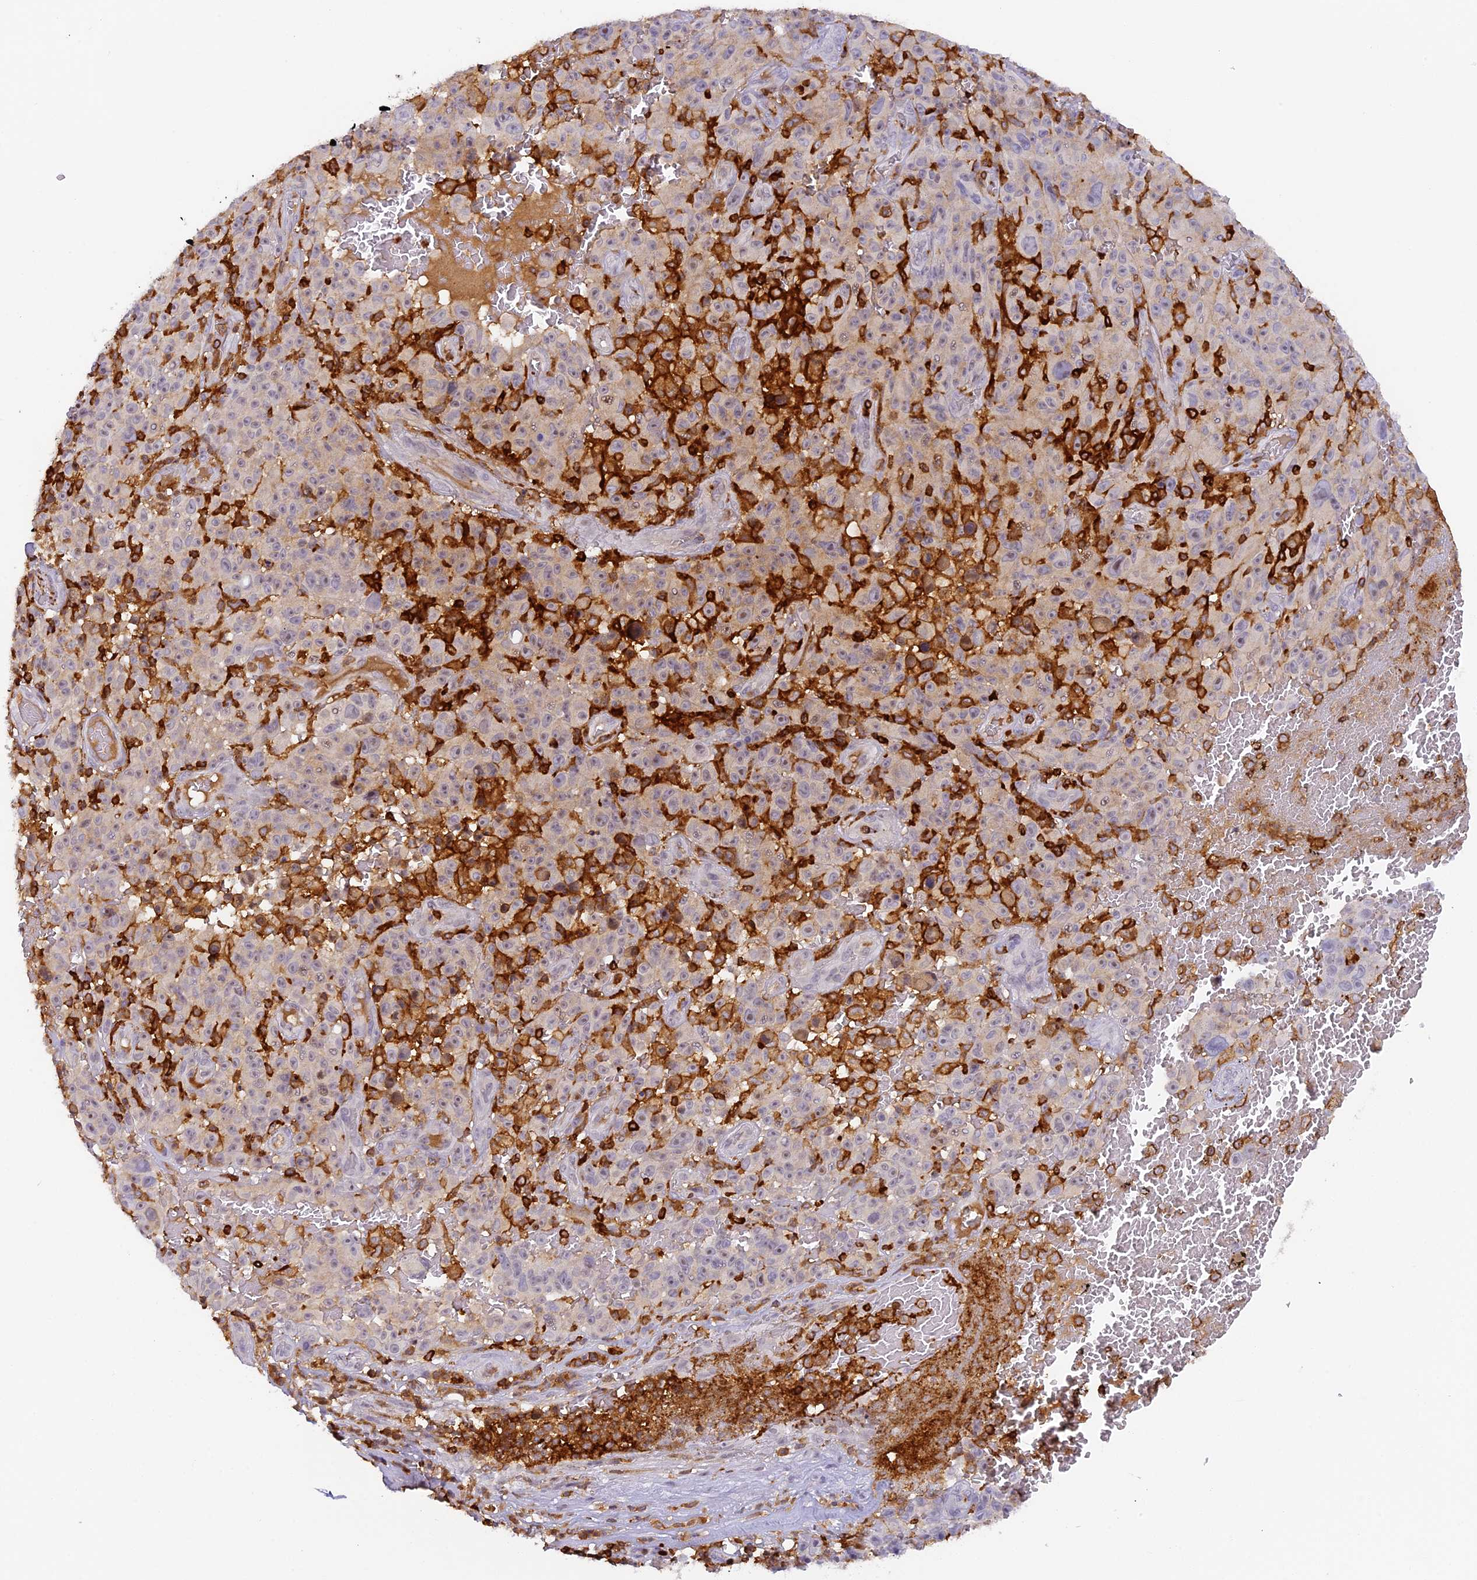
{"staining": {"intensity": "negative", "quantity": "none", "location": "none"}, "tissue": "melanoma", "cell_type": "Tumor cells", "image_type": "cancer", "snomed": [{"axis": "morphology", "description": "Malignant melanoma, NOS"}, {"axis": "topography", "description": "Skin"}], "caption": "DAB immunohistochemical staining of melanoma demonstrates no significant staining in tumor cells.", "gene": "FYB1", "patient": {"sex": "female", "age": 82}}